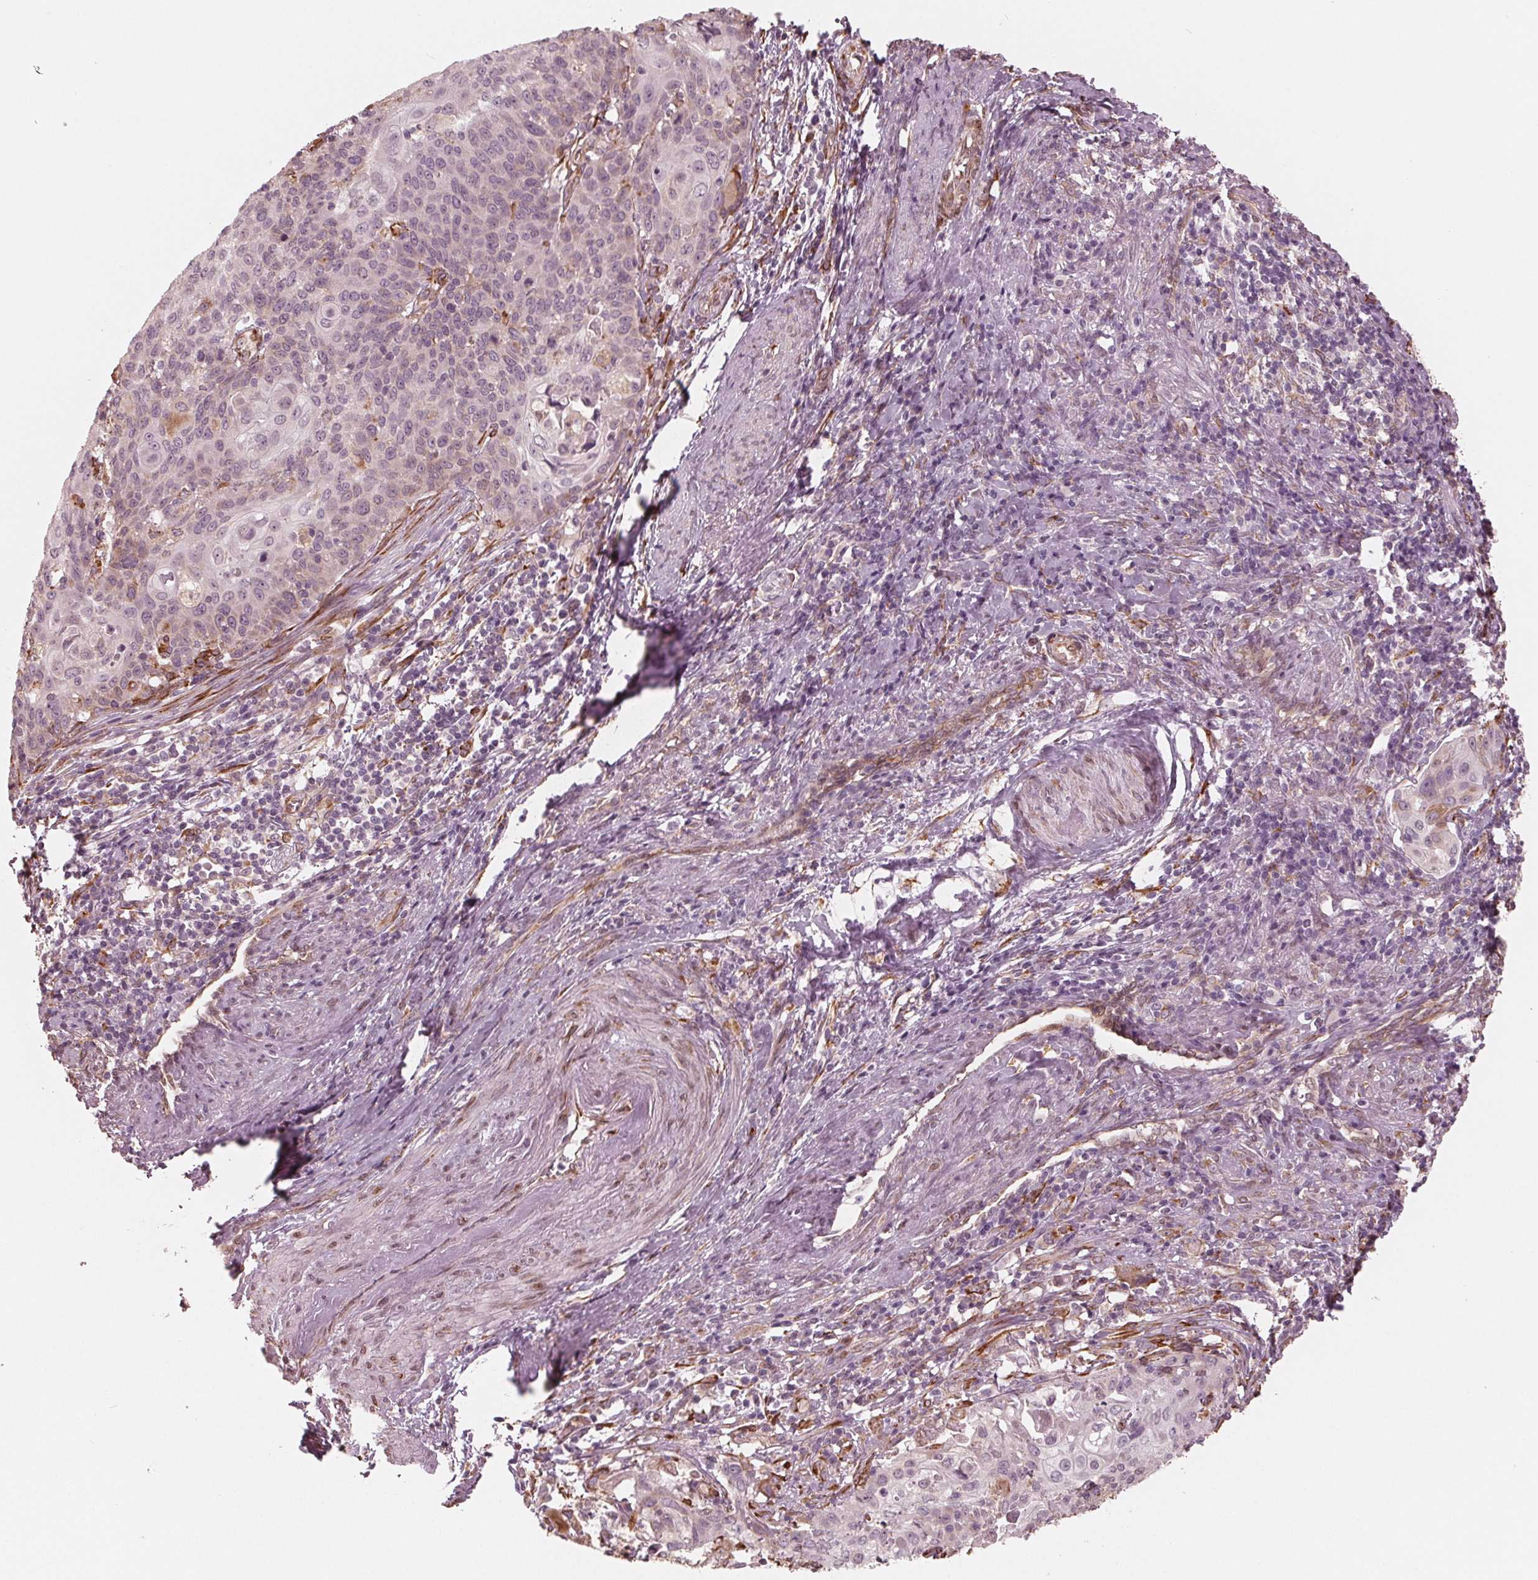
{"staining": {"intensity": "weak", "quantity": "<25%", "location": "cytoplasmic/membranous"}, "tissue": "cervical cancer", "cell_type": "Tumor cells", "image_type": "cancer", "snomed": [{"axis": "morphology", "description": "Squamous cell carcinoma, NOS"}, {"axis": "topography", "description": "Cervix"}], "caption": "This is a image of IHC staining of cervical squamous cell carcinoma, which shows no staining in tumor cells.", "gene": "IKBIP", "patient": {"sex": "female", "age": 65}}